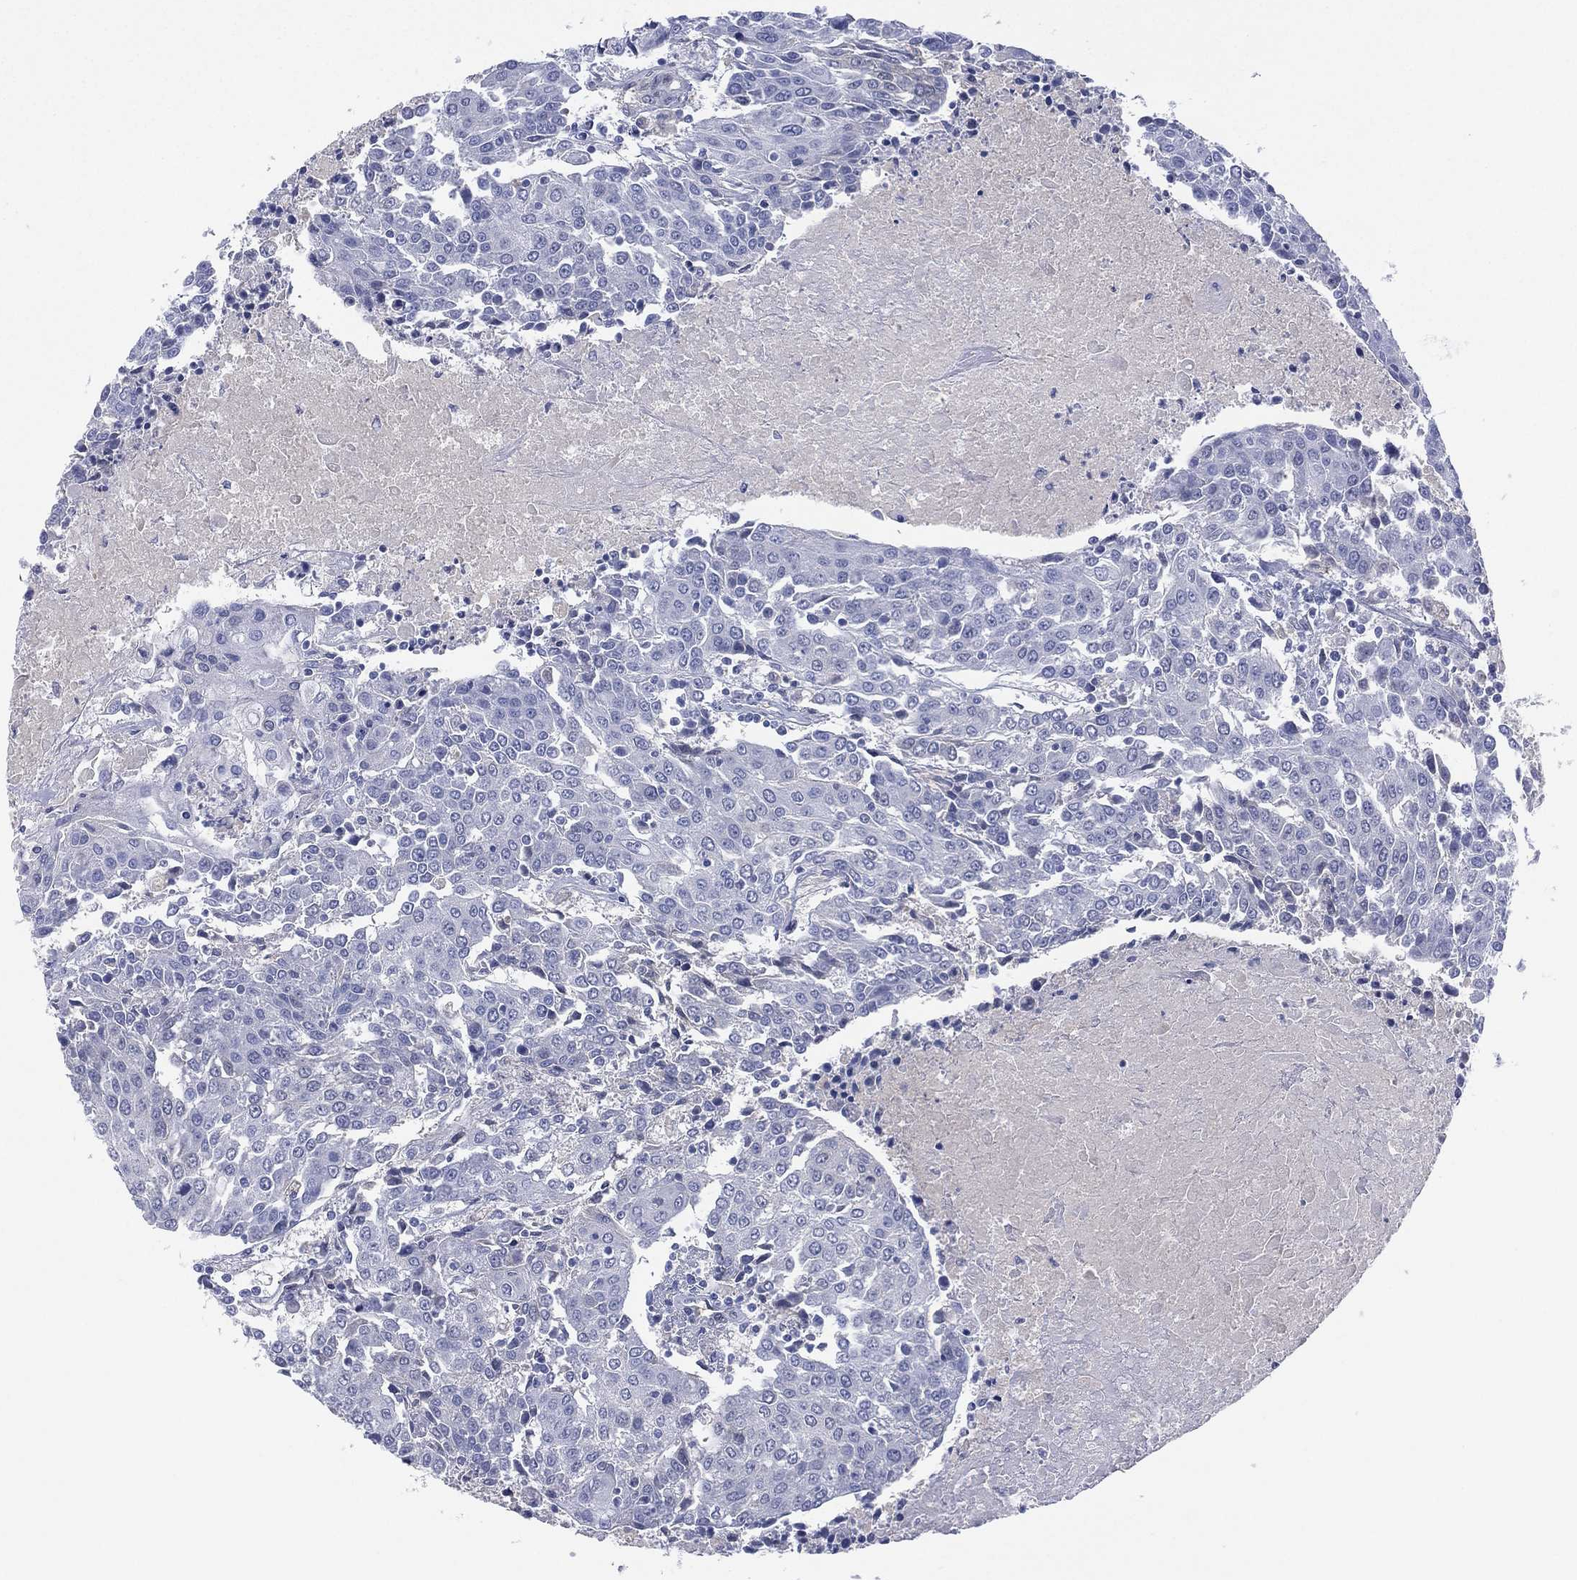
{"staining": {"intensity": "negative", "quantity": "none", "location": "none"}, "tissue": "urothelial cancer", "cell_type": "Tumor cells", "image_type": "cancer", "snomed": [{"axis": "morphology", "description": "Urothelial carcinoma, High grade"}, {"axis": "topography", "description": "Urinary bladder"}], "caption": "High-grade urothelial carcinoma stained for a protein using immunohistochemistry (IHC) exhibits no staining tumor cells.", "gene": "DDAH1", "patient": {"sex": "female", "age": 85}}